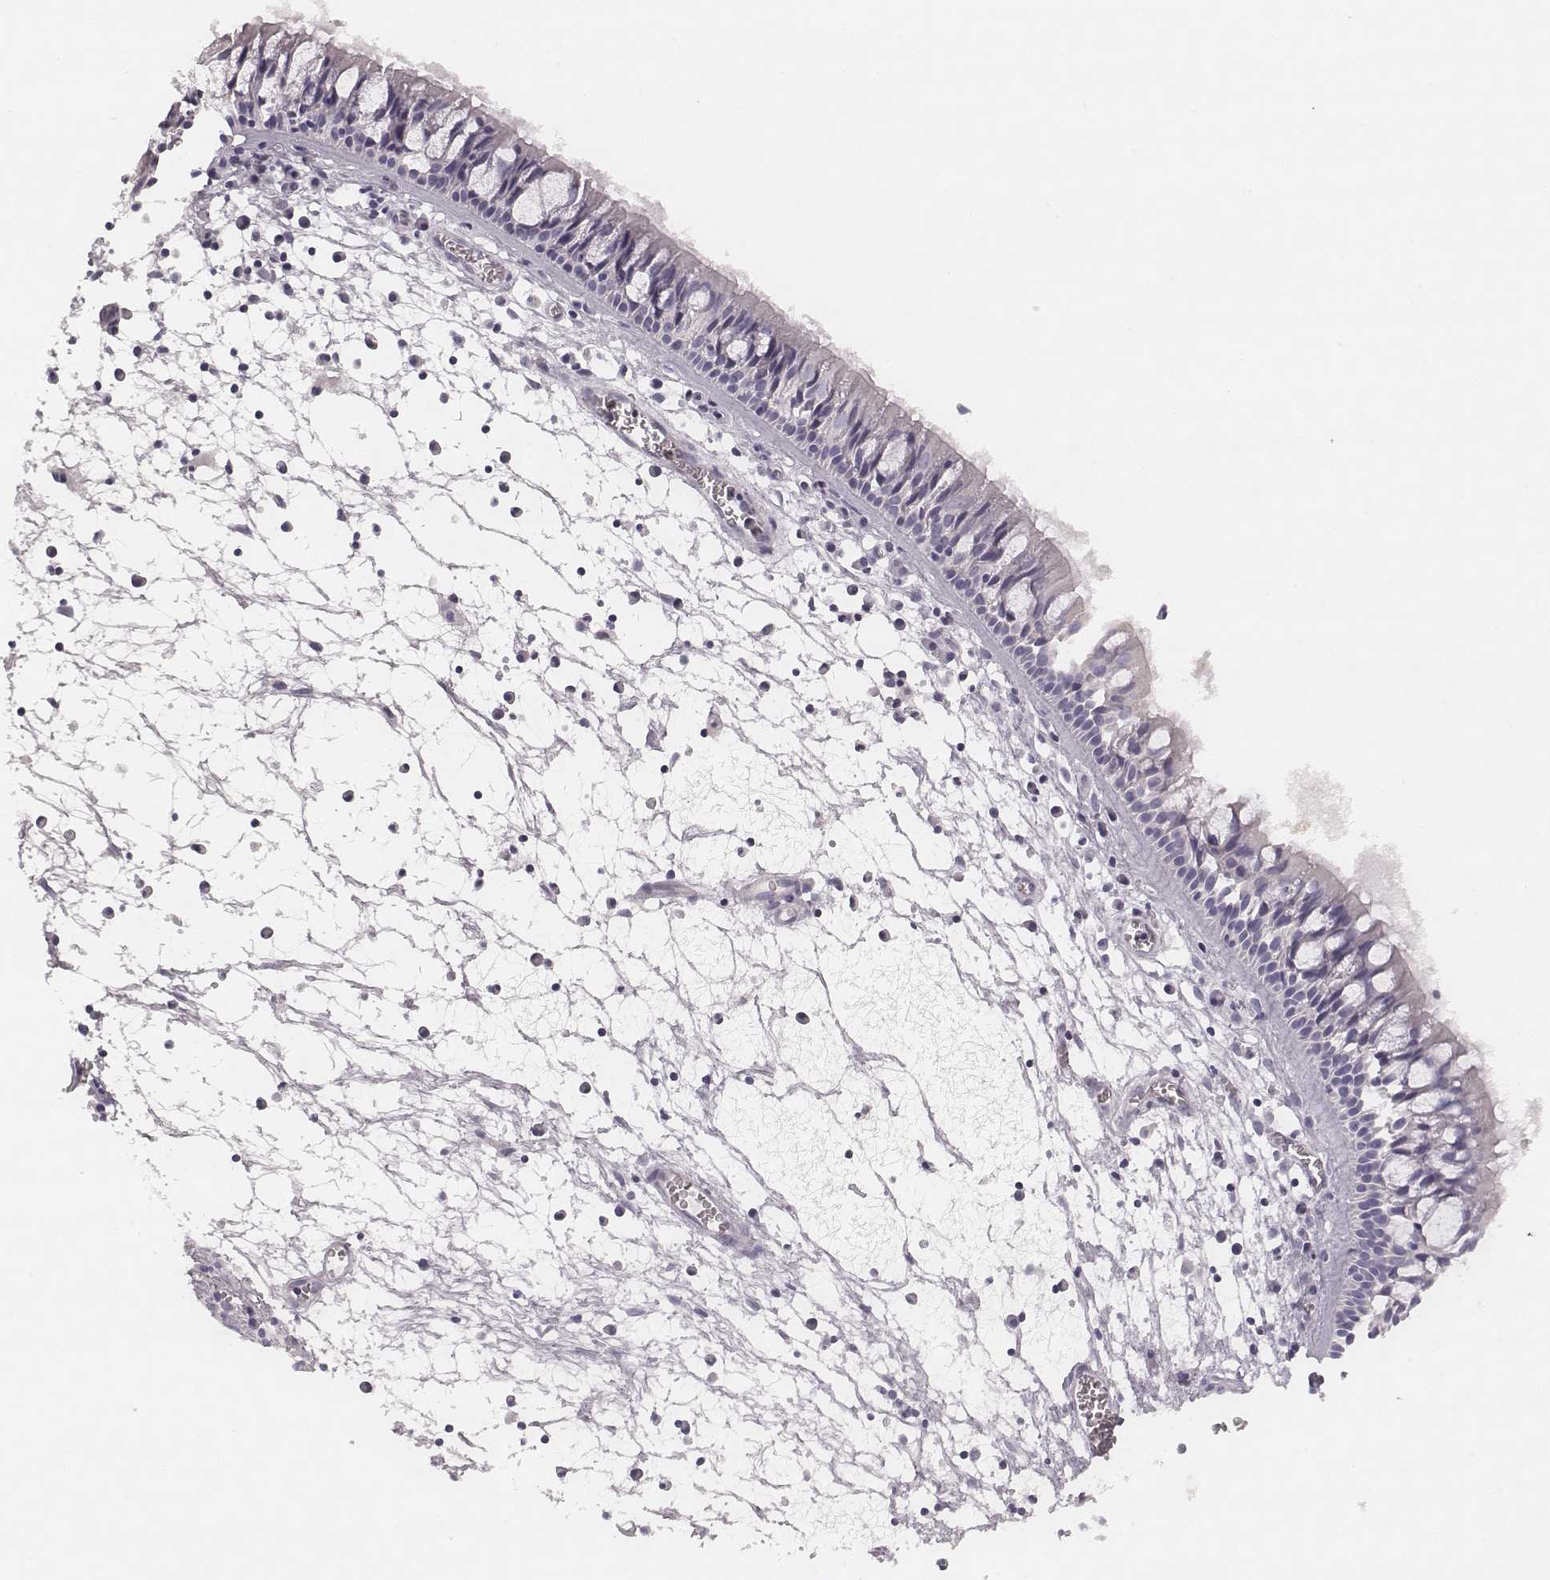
{"staining": {"intensity": "negative", "quantity": "none", "location": "none"}, "tissue": "nasopharynx", "cell_type": "Respiratory epithelial cells", "image_type": "normal", "snomed": [{"axis": "morphology", "description": "Normal tissue, NOS"}, {"axis": "topography", "description": "Nasopharynx"}], "caption": "An IHC image of unremarkable nasopharynx is shown. There is no staining in respiratory epithelial cells of nasopharynx. Nuclei are stained in blue.", "gene": "KCNJ12", "patient": {"sex": "male", "age": 61}}